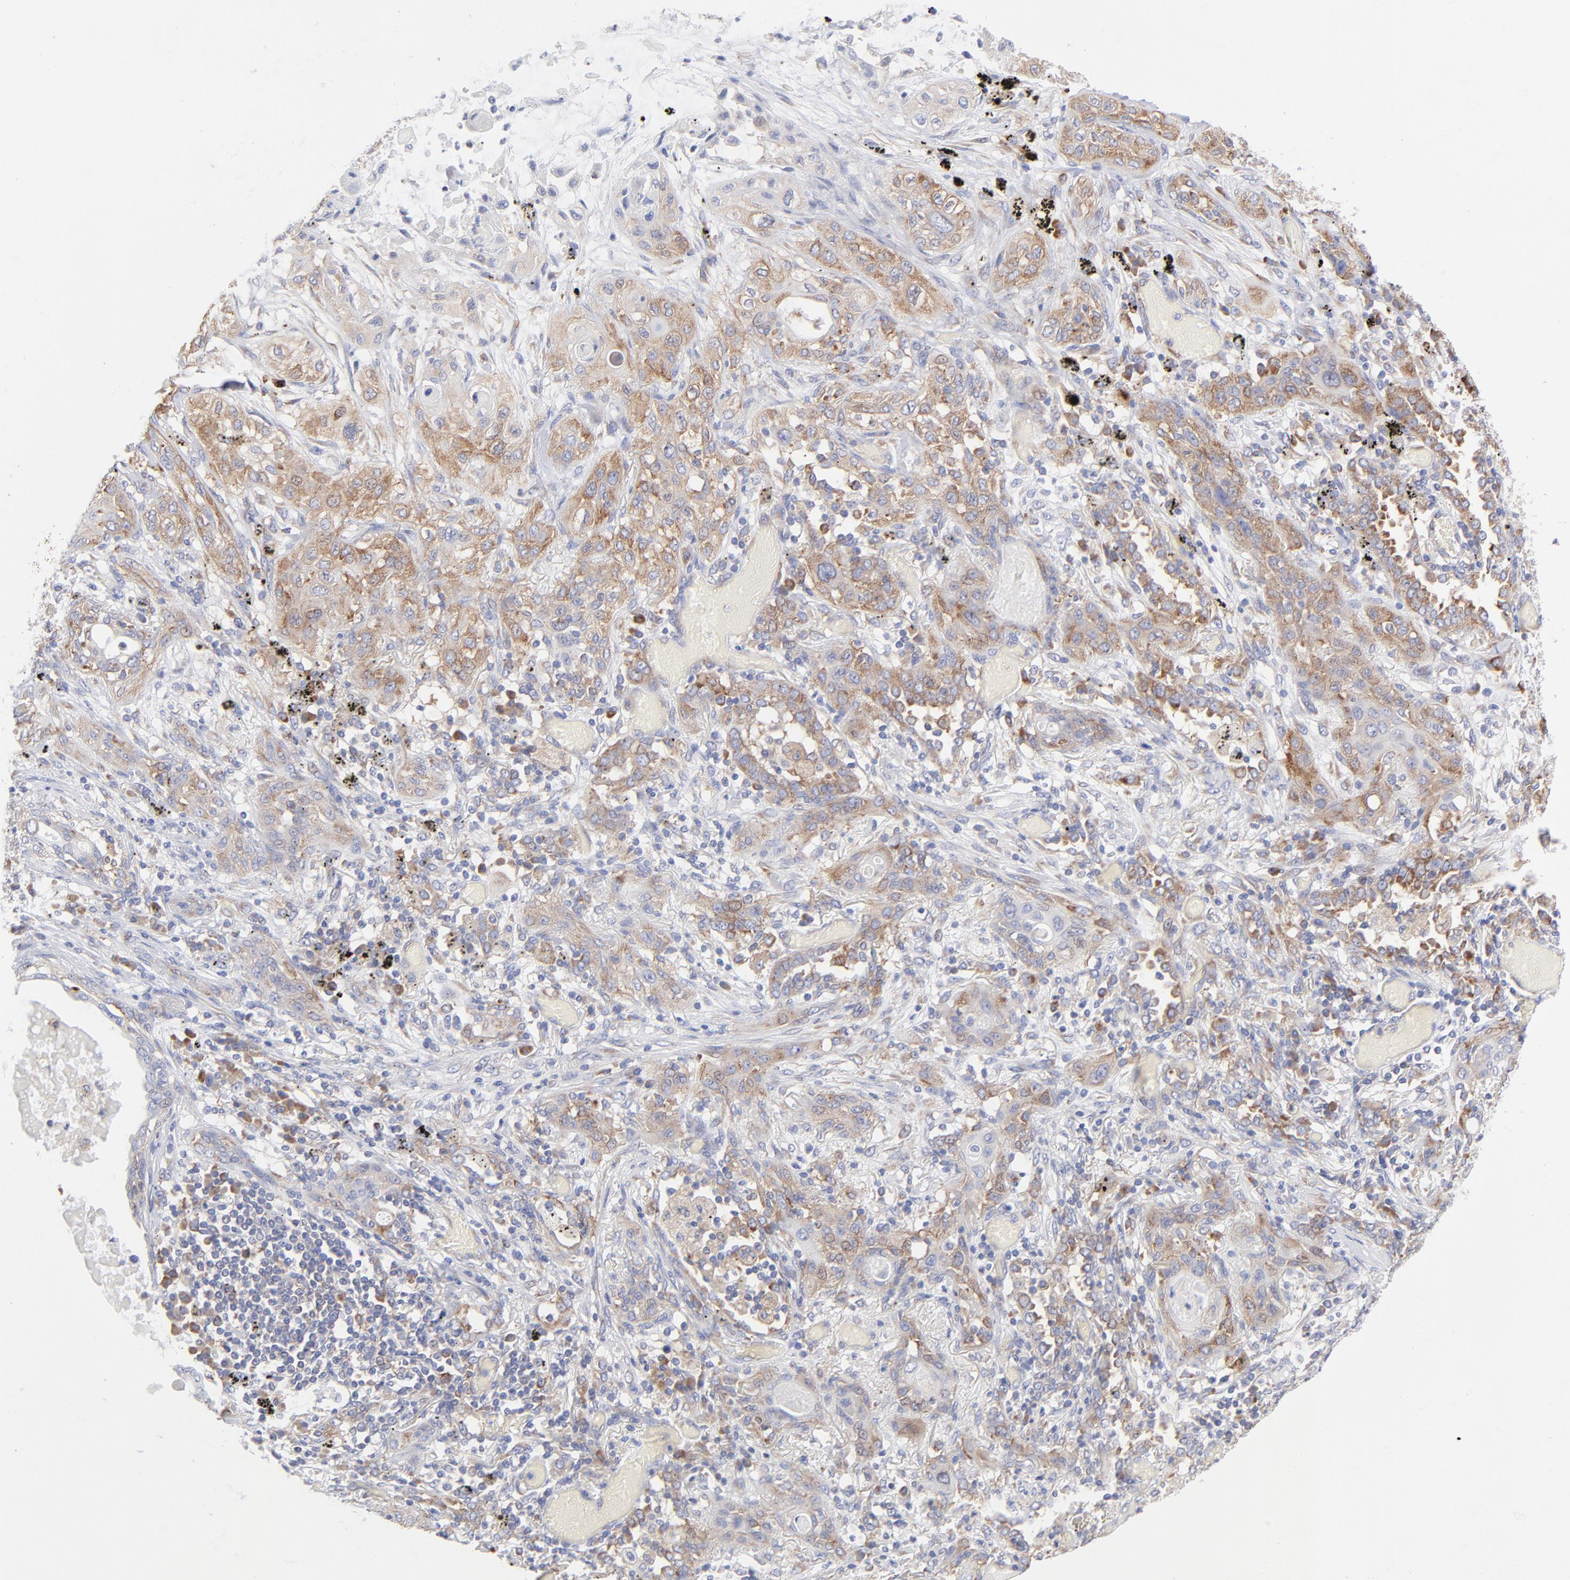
{"staining": {"intensity": "moderate", "quantity": ">75%", "location": "cytoplasmic/membranous"}, "tissue": "lung cancer", "cell_type": "Tumor cells", "image_type": "cancer", "snomed": [{"axis": "morphology", "description": "Squamous cell carcinoma, NOS"}, {"axis": "topography", "description": "Lung"}], "caption": "The histopathology image reveals immunohistochemical staining of lung cancer (squamous cell carcinoma). There is moderate cytoplasmic/membranous expression is identified in approximately >75% of tumor cells.", "gene": "EIF2AK2", "patient": {"sex": "female", "age": 47}}